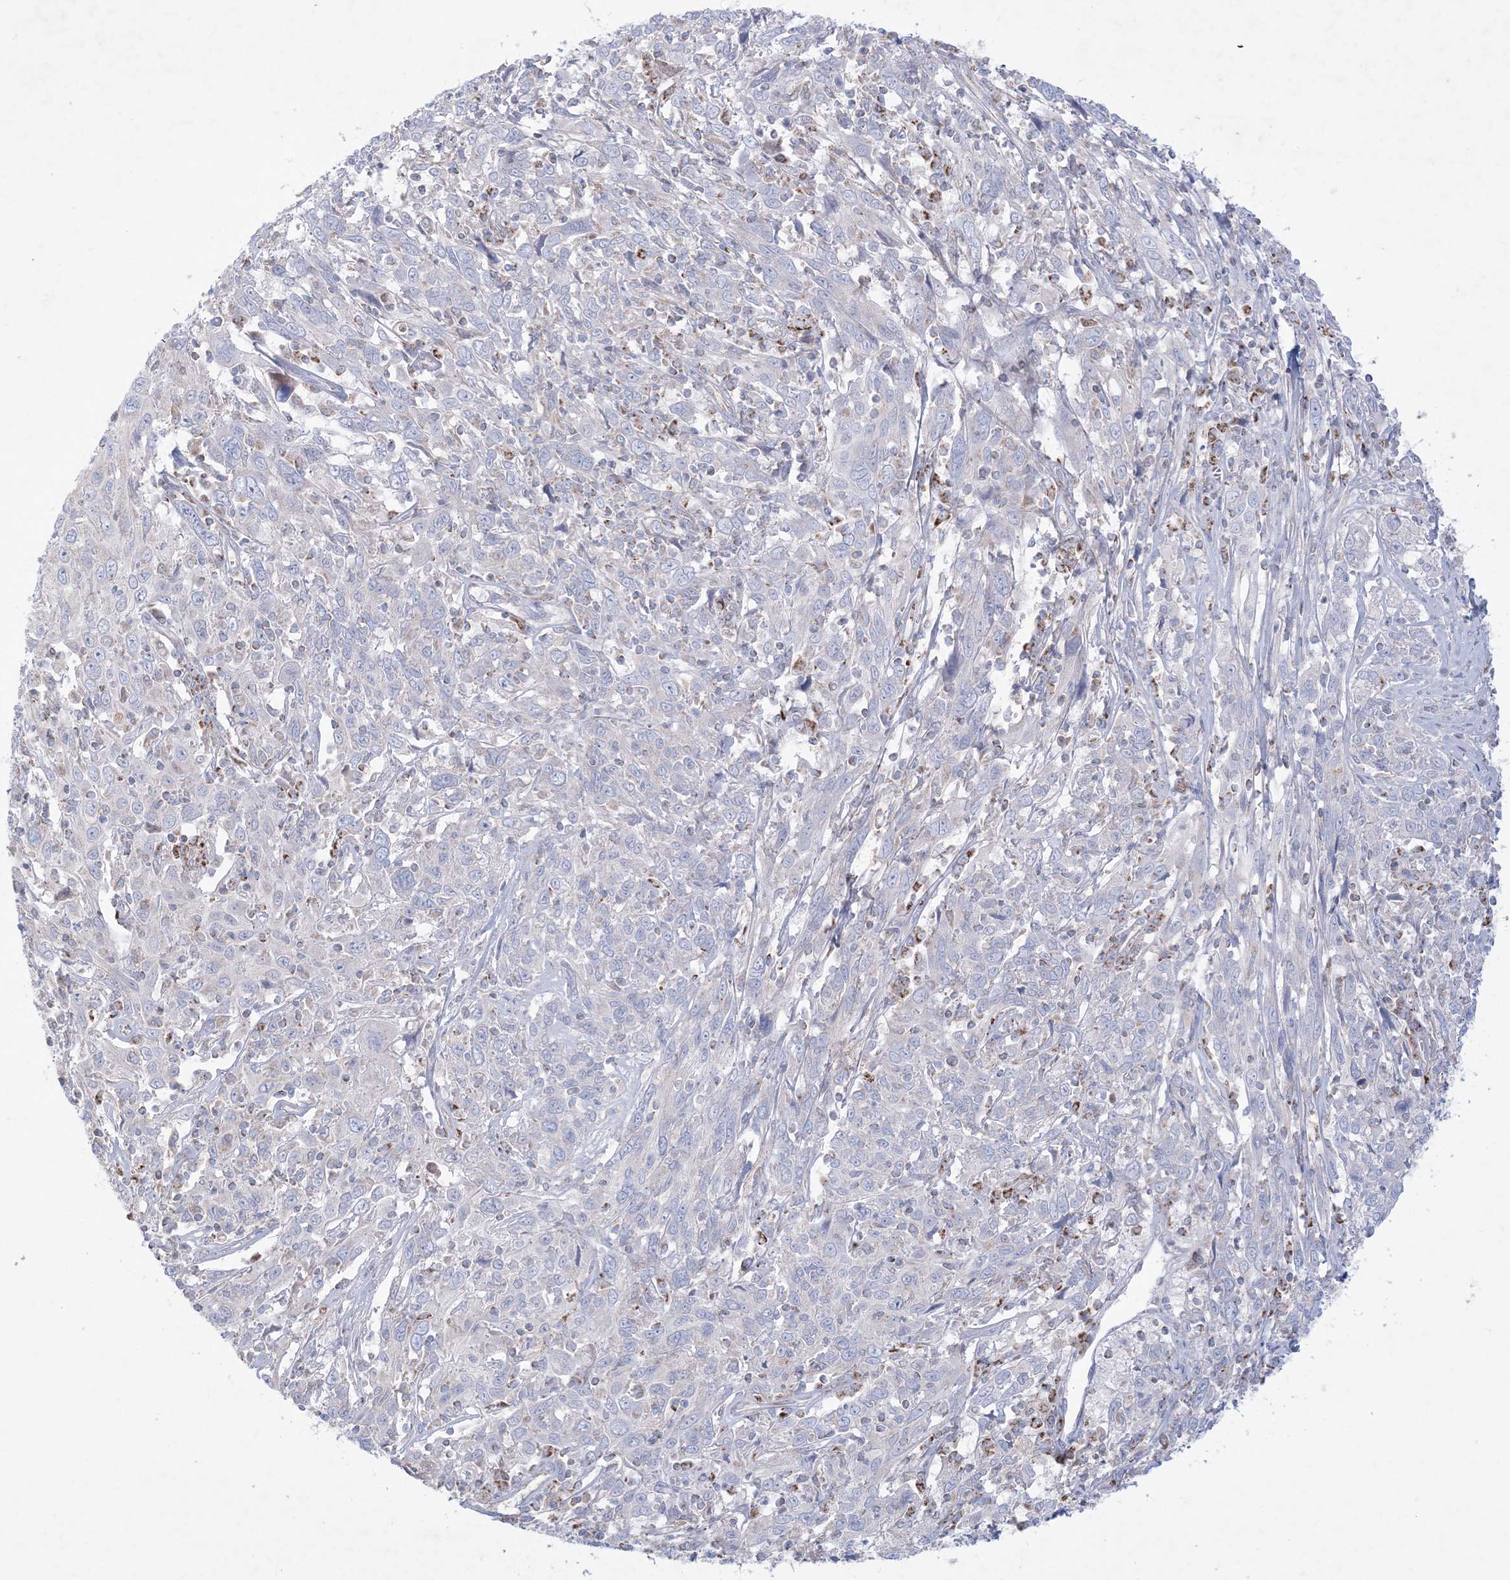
{"staining": {"intensity": "negative", "quantity": "none", "location": "none"}, "tissue": "cervical cancer", "cell_type": "Tumor cells", "image_type": "cancer", "snomed": [{"axis": "morphology", "description": "Squamous cell carcinoma, NOS"}, {"axis": "topography", "description": "Cervix"}], "caption": "DAB immunohistochemical staining of human cervical squamous cell carcinoma displays no significant positivity in tumor cells. (DAB IHC visualized using brightfield microscopy, high magnification).", "gene": "KCTD6", "patient": {"sex": "female", "age": 46}}